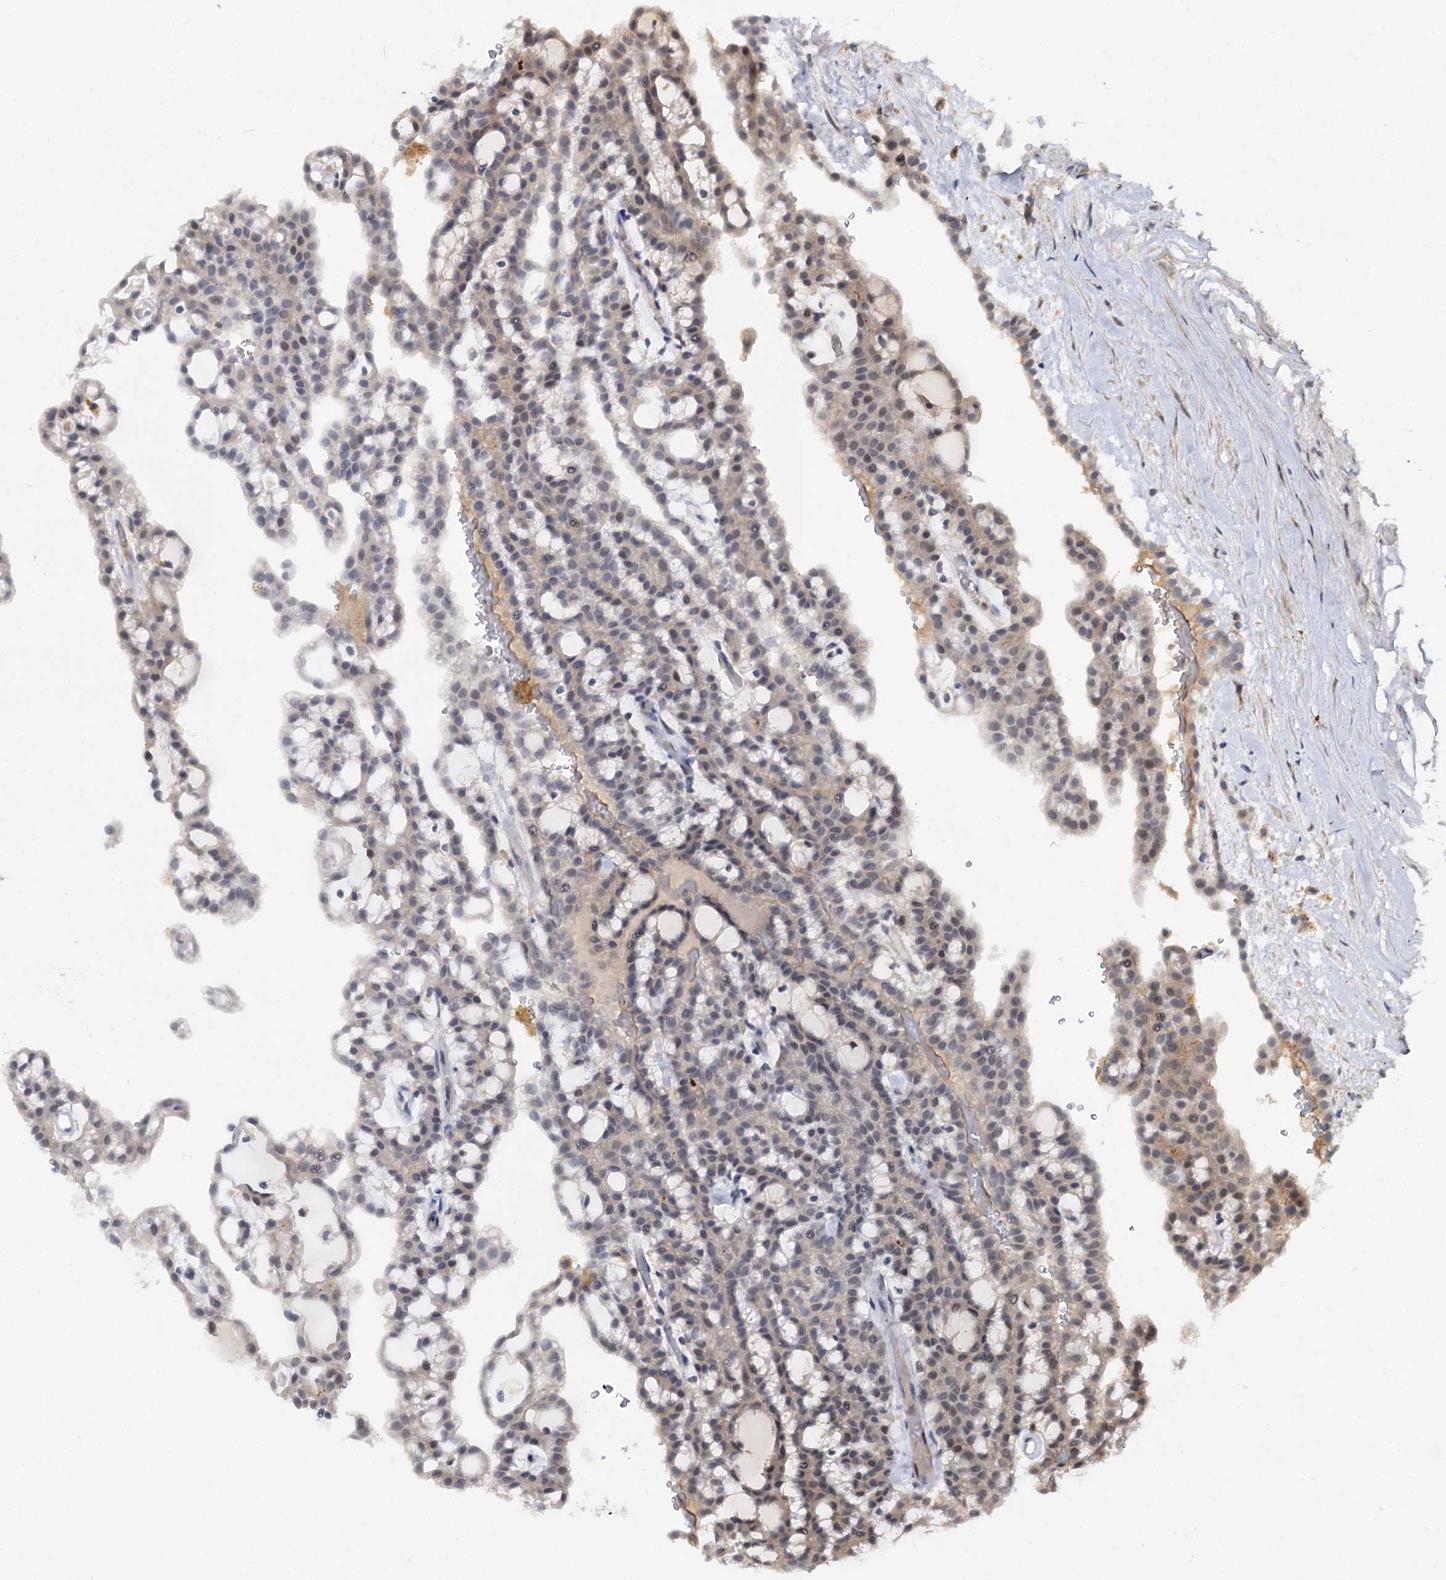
{"staining": {"intensity": "weak", "quantity": "<25%", "location": "cytoplasmic/membranous"}, "tissue": "renal cancer", "cell_type": "Tumor cells", "image_type": "cancer", "snomed": [{"axis": "morphology", "description": "Adenocarcinoma, NOS"}, {"axis": "topography", "description": "Kidney"}], "caption": "Immunohistochemical staining of human adenocarcinoma (renal) displays no significant positivity in tumor cells.", "gene": "NEK10", "patient": {"sex": "male", "age": 63}}